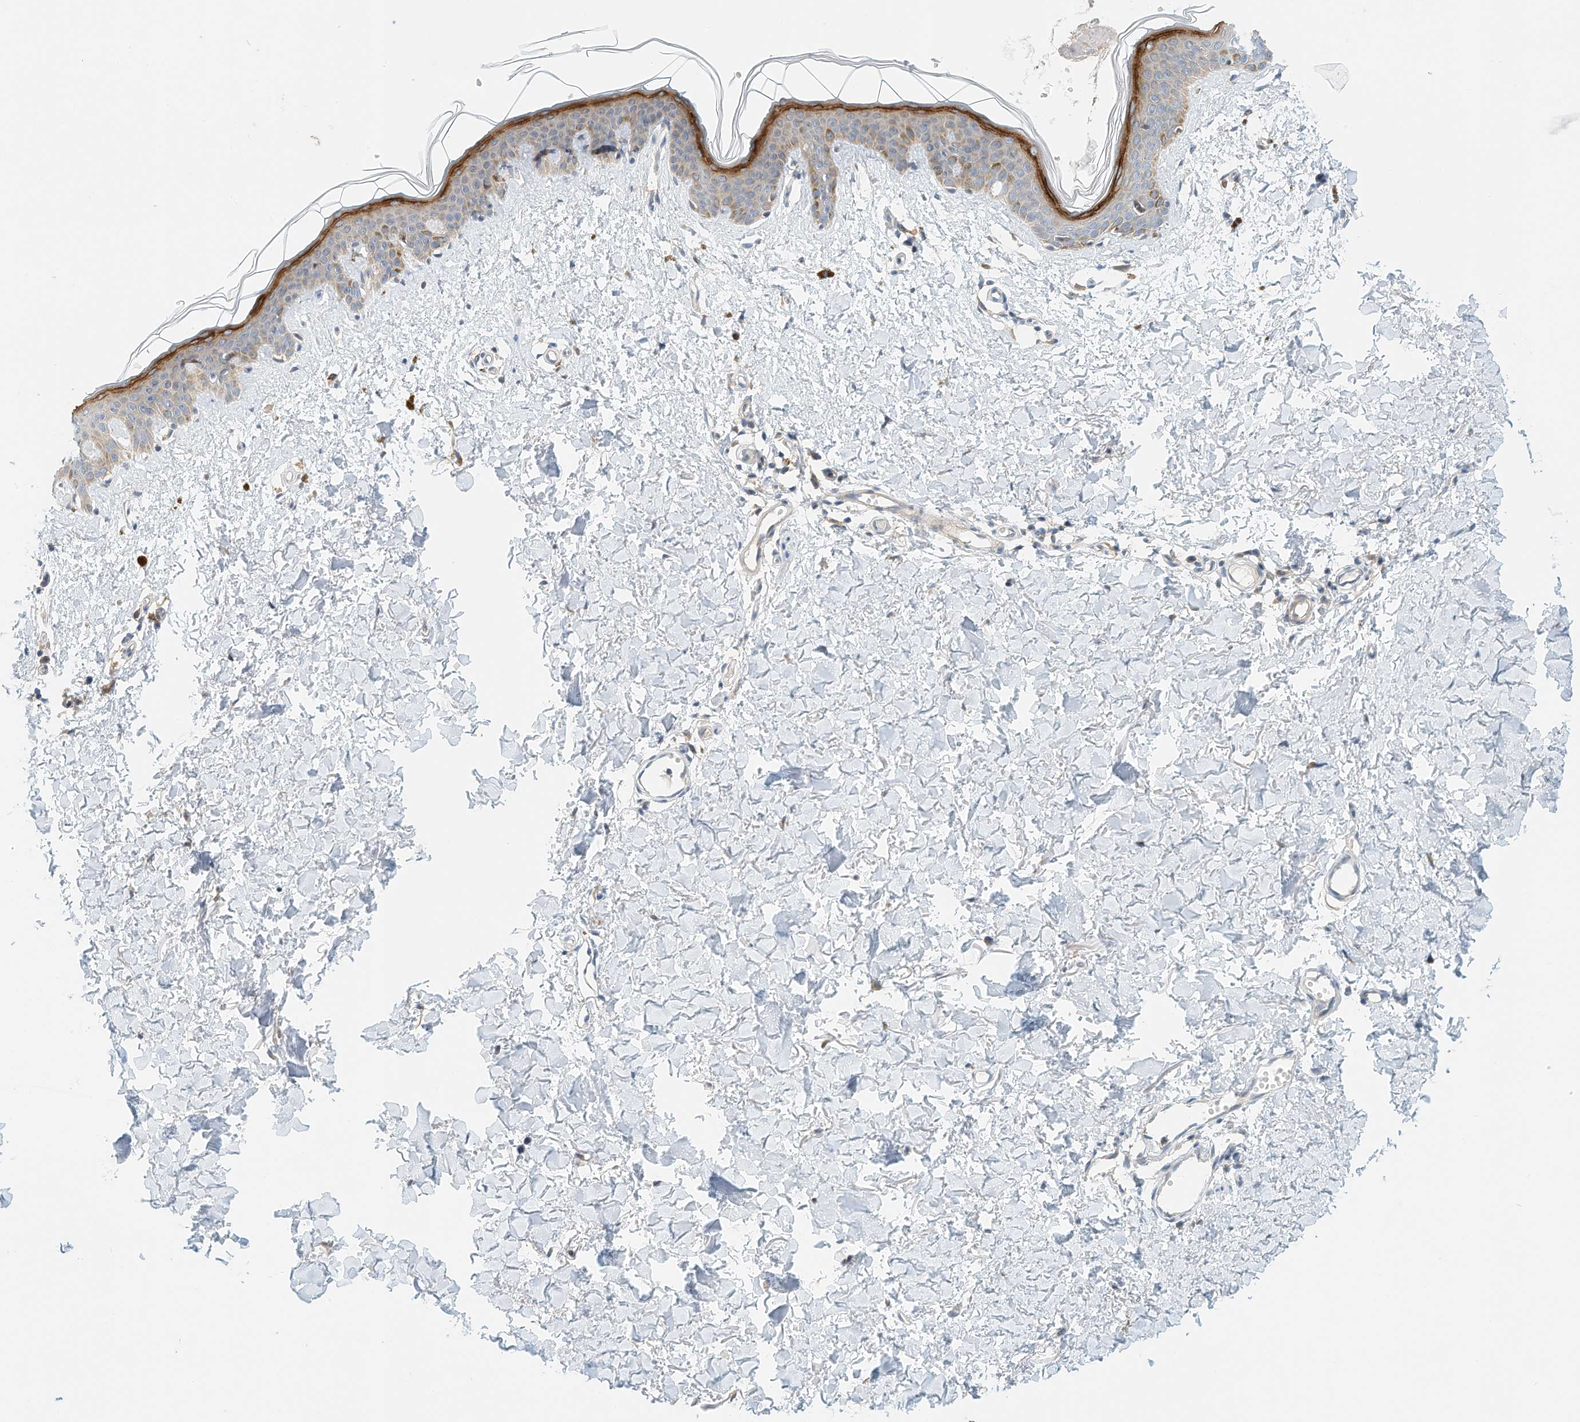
{"staining": {"intensity": "weak", "quantity": ">75%", "location": "cytoplasmic/membranous"}, "tissue": "skin", "cell_type": "Fibroblasts", "image_type": "normal", "snomed": [{"axis": "morphology", "description": "Normal tissue, NOS"}, {"axis": "topography", "description": "Skin"}], "caption": "Immunohistochemistry of normal skin exhibits low levels of weak cytoplasmic/membranous expression in about >75% of fibroblasts. (Brightfield microscopy of DAB IHC at high magnification).", "gene": "MICAL1", "patient": {"sex": "female", "age": 46}}